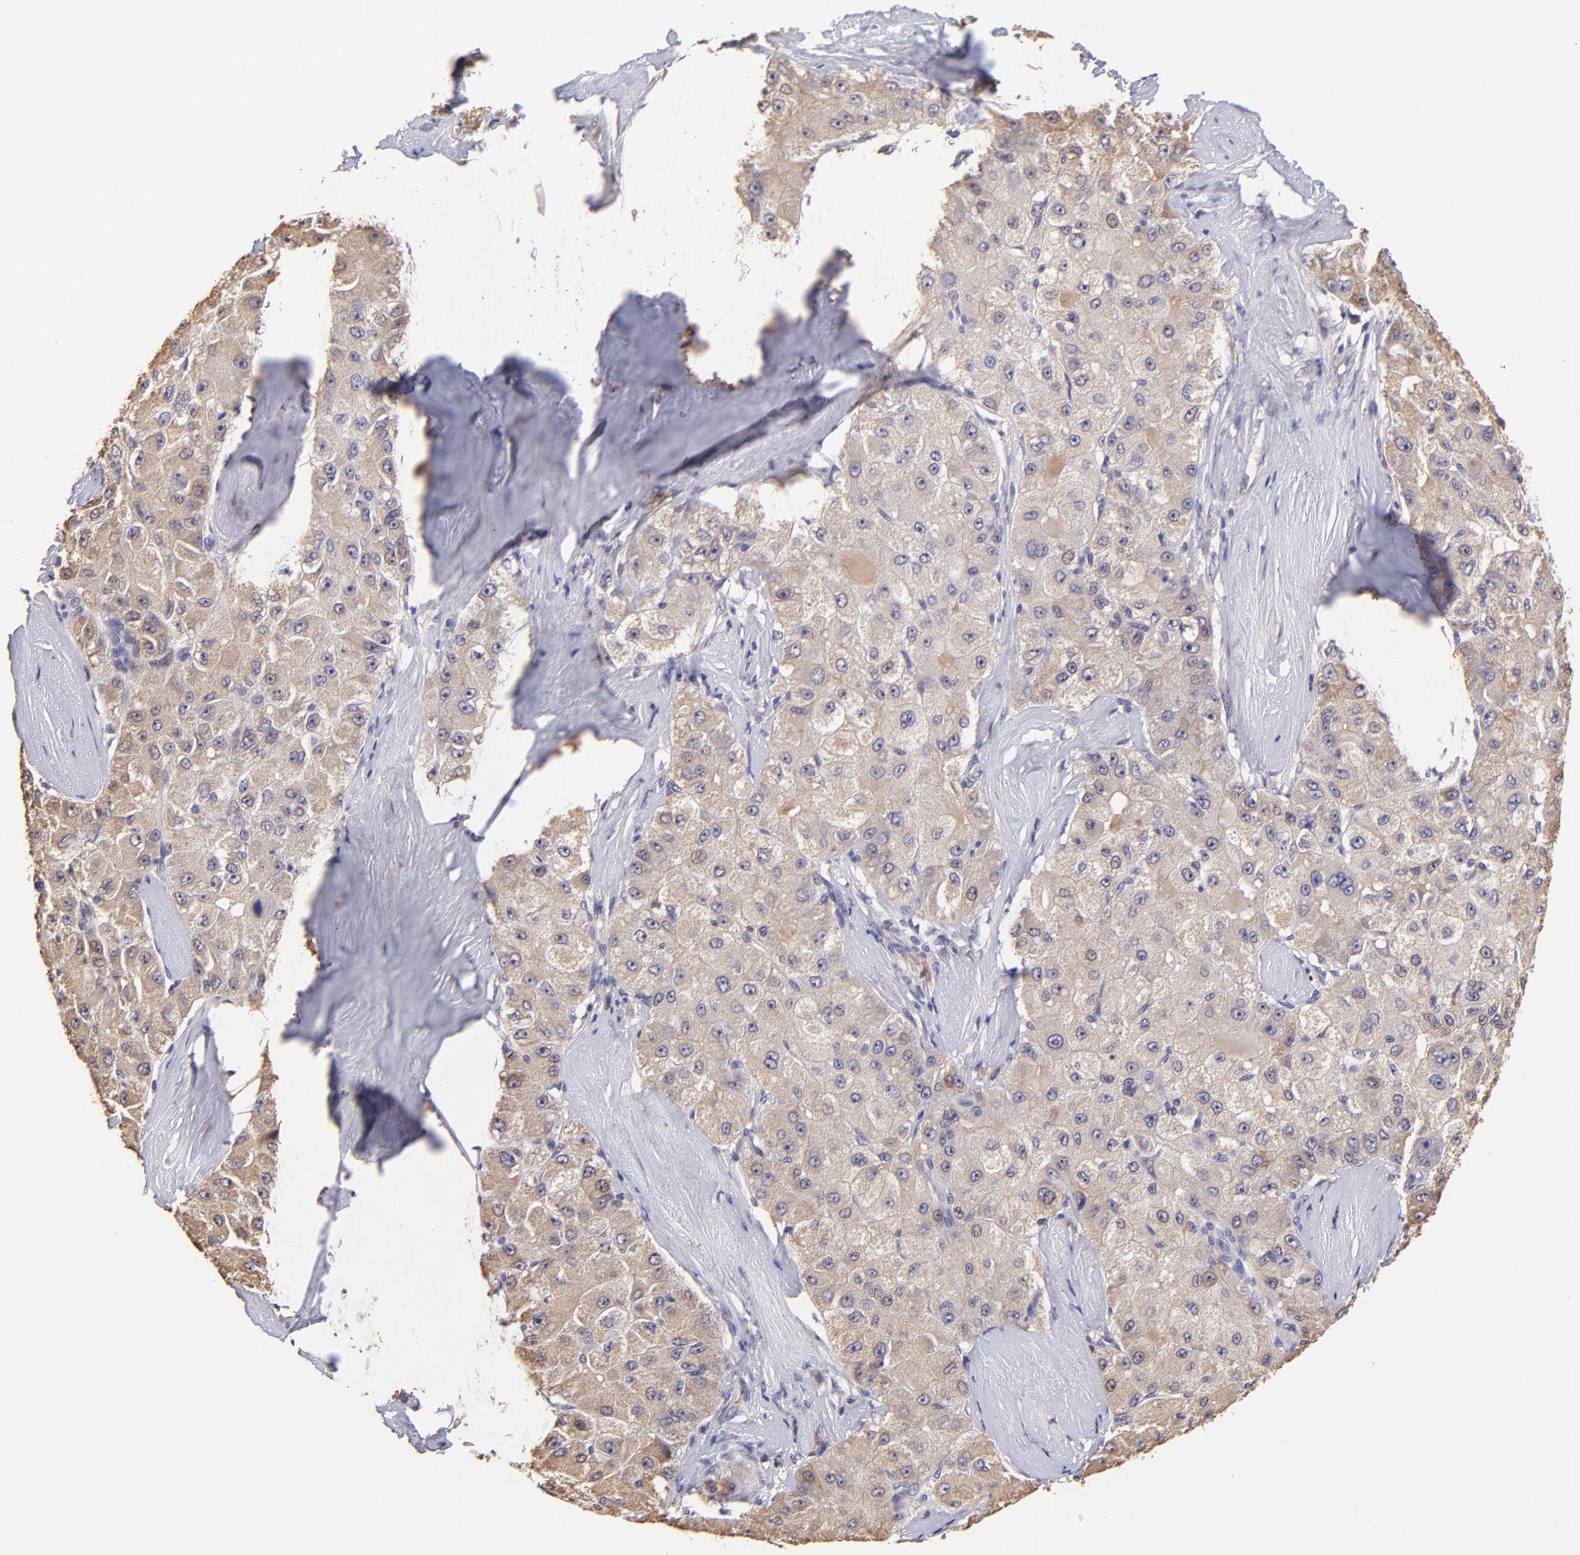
{"staining": {"intensity": "weak", "quantity": ">75%", "location": "cytoplasmic/membranous"}, "tissue": "liver cancer", "cell_type": "Tumor cells", "image_type": "cancer", "snomed": [{"axis": "morphology", "description": "Carcinoma, Hepatocellular, NOS"}, {"axis": "topography", "description": "Liver"}], "caption": "DAB (3,3'-diaminobenzidine) immunohistochemical staining of human liver hepatocellular carcinoma exhibits weak cytoplasmic/membranous protein positivity in approximately >75% of tumor cells. (Stains: DAB in brown, nuclei in blue, Microscopy: brightfield microscopy at high magnification).", "gene": "RNASEL", "patient": {"sex": "male", "age": 80}}